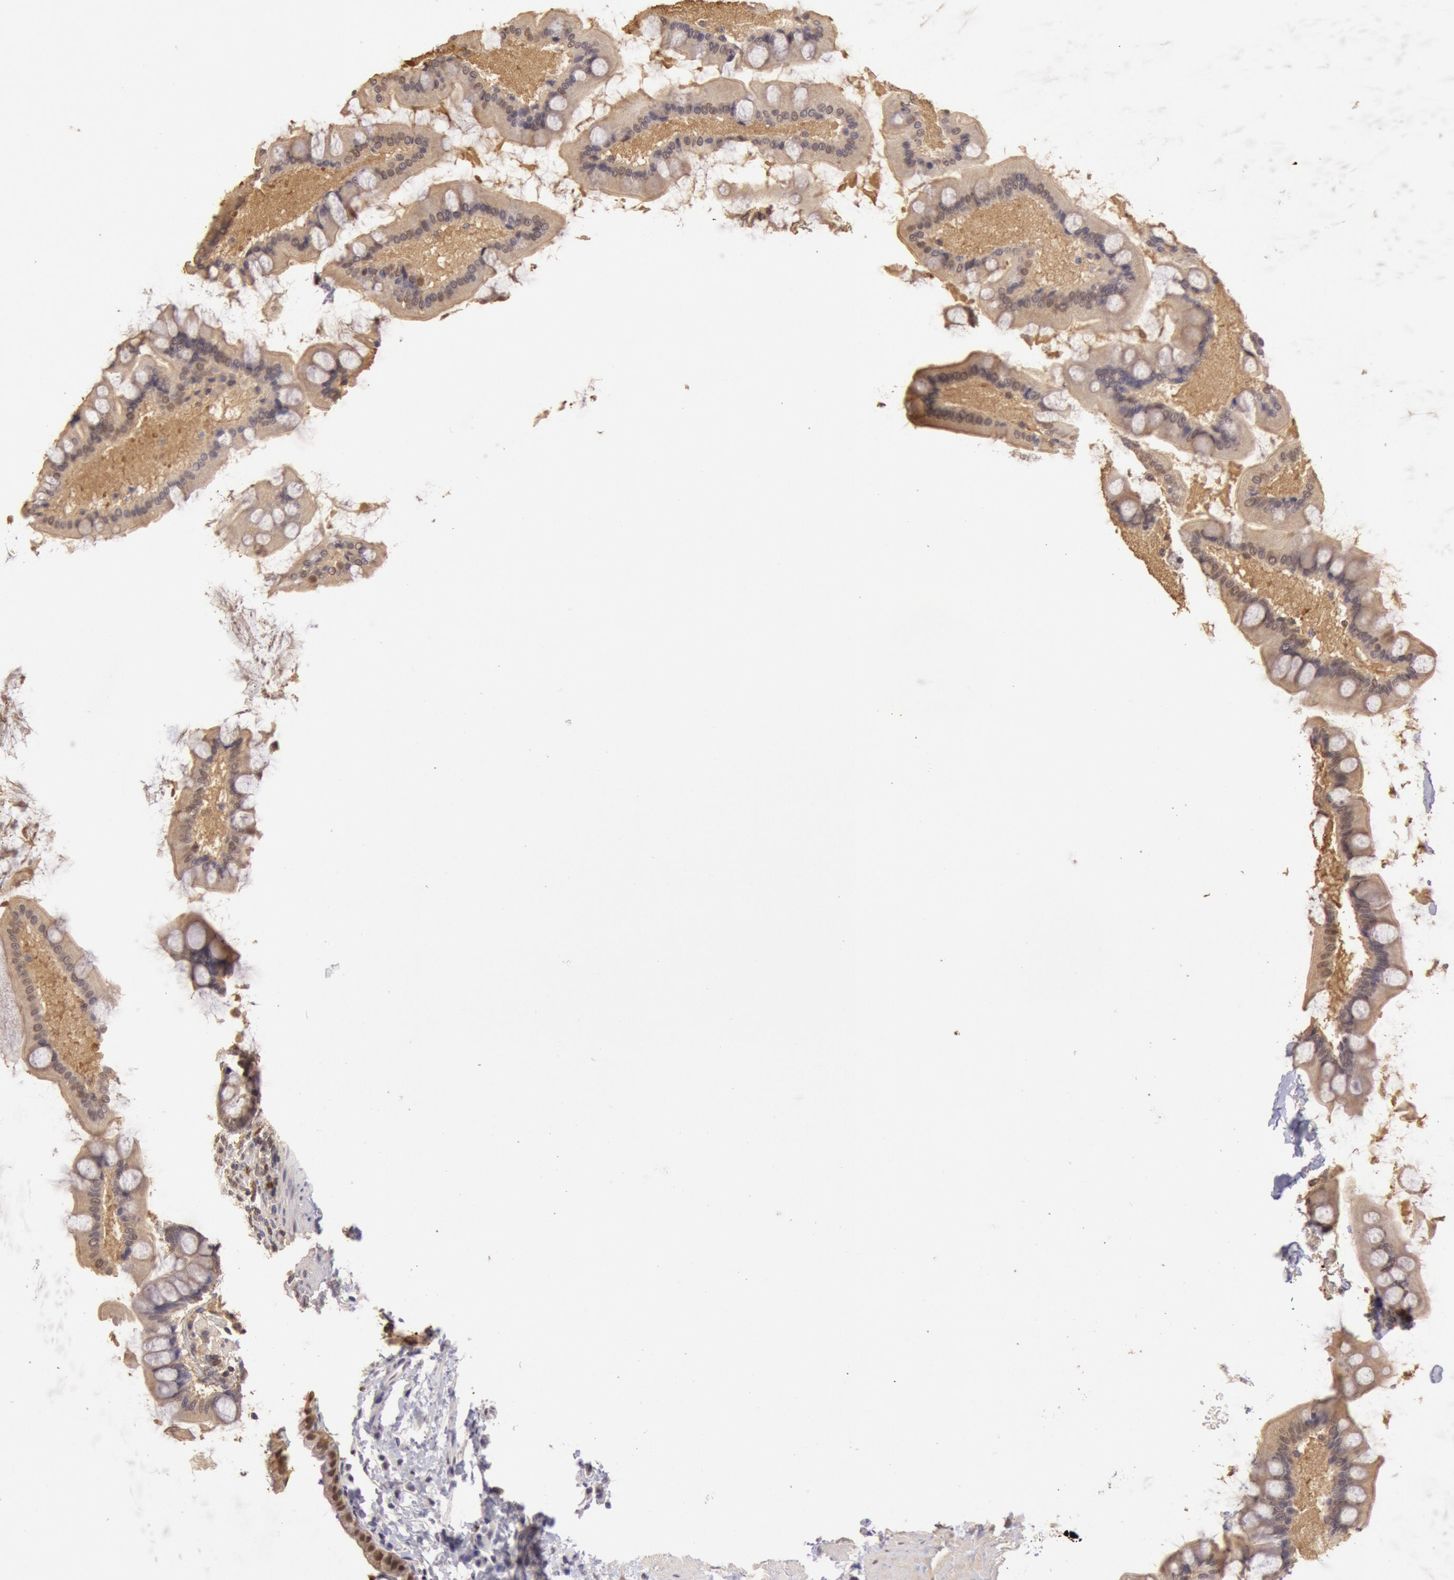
{"staining": {"intensity": "moderate", "quantity": ">75%", "location": "cytoplasmic/membranous,nuclear"}, "tissue": "gallbladder", "cell_type": "Glandular cells", "image_type": "normal", "snomed": [{"axis": "morphology", "description": "Normal tissue, NOS"}, {"axis": "morphology", "description": "Inflammation, NOS"}, {"axis": "topography", "description": "Gallbladder"}], "caption": "IHC staining of benign gallbladder, which shows medium levels of moderate cytoplasmic/membranous,nuclear expression in approximately >75% of glandular cells indicating moderate cytoplasmic/membranous,nuclear protein expression. The staining was performed using DAB (3,3'-diaminobenzidine) (brown) for protein detection and nuclei were counterstained in hematoxylin (blue).", "gene": "SOD1", "patient": {"sex": "male", "age": 66}}